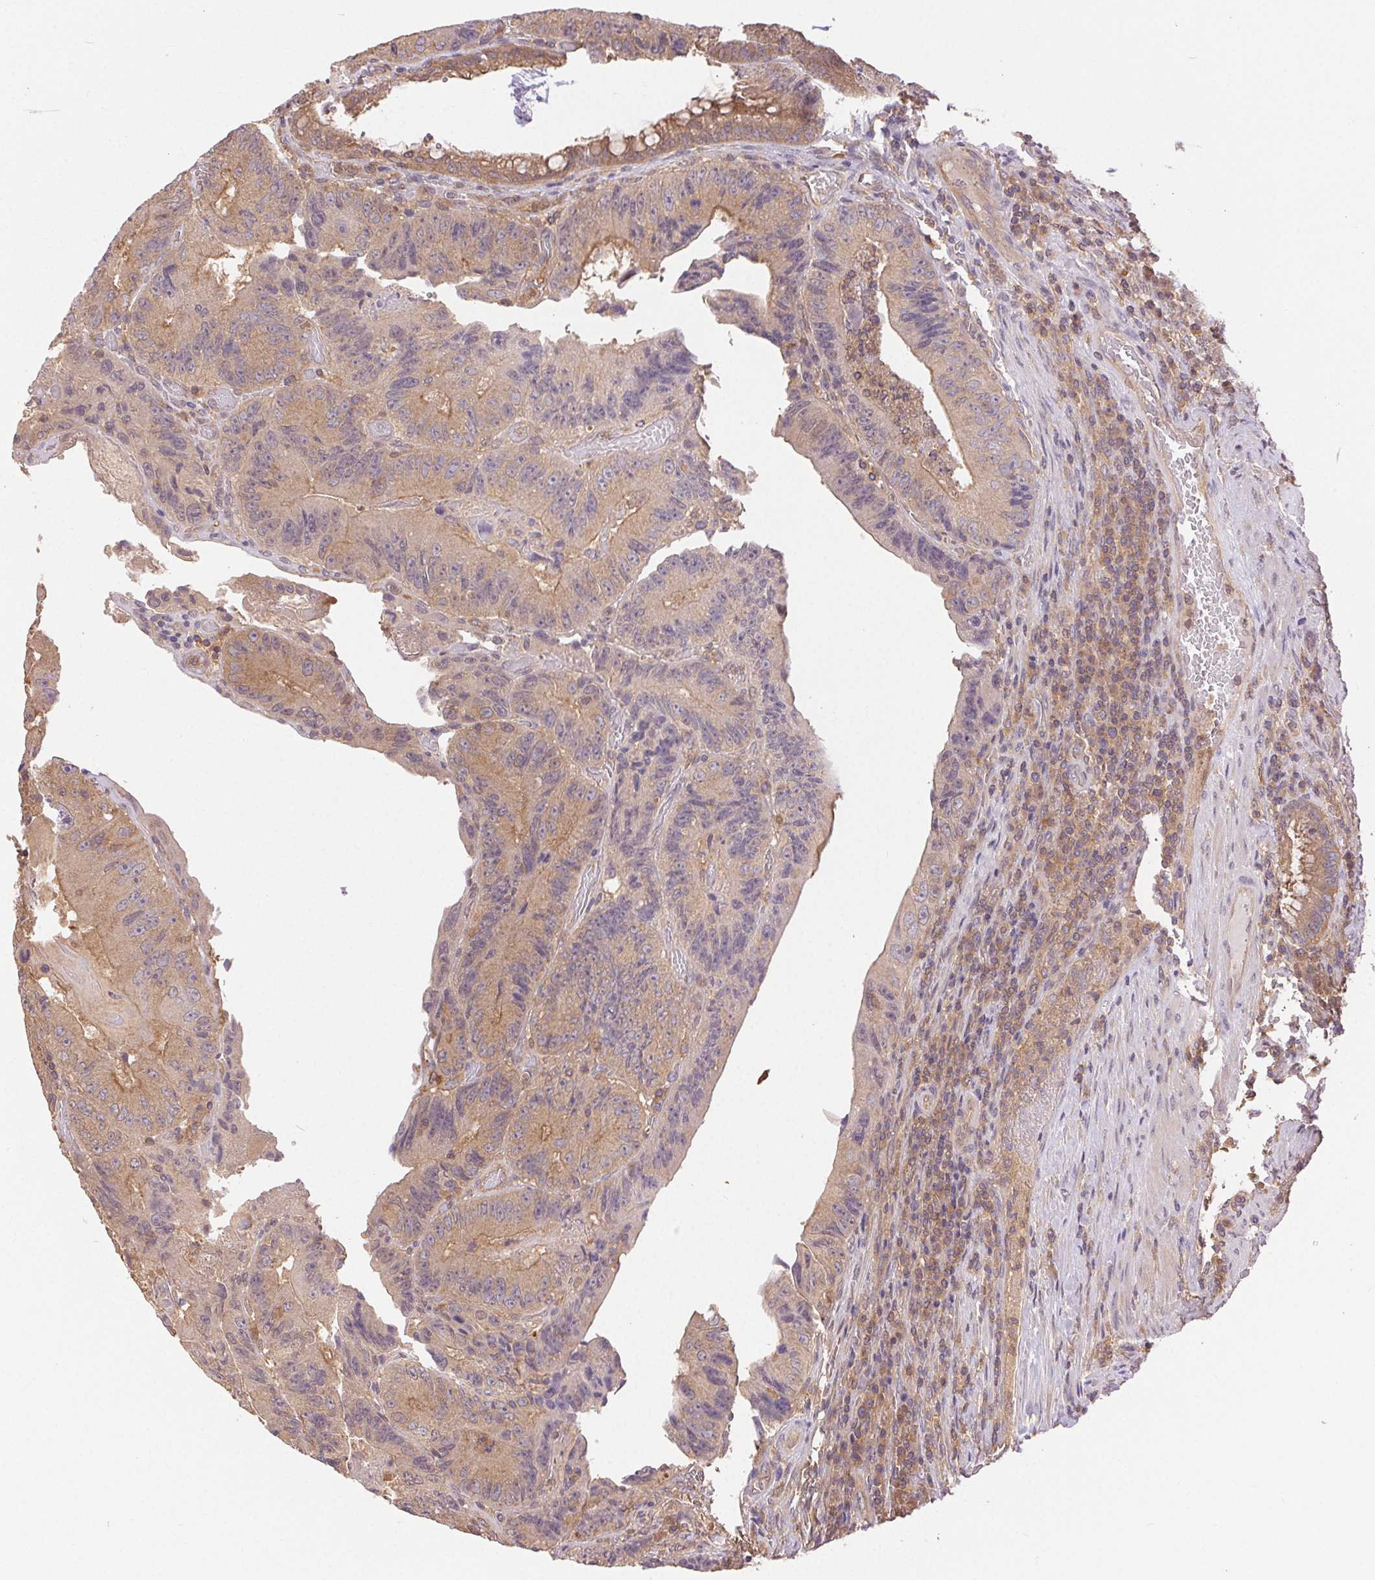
{"staining": {"intensity": "weak", "quantity": "25%-75%", "location": "cytoplasmic/membranous"}, "tissue": "colorectal cancer", "cell_type": "Tumor cells", "image_type": "cancer", "snomed": [{"axis": "morphology", "description": "Adenocarcinoma, NOS"}, {"axis": "topography", "description": "Colon"}], "caption": "DAB (3,3'-diaminobenzidine) immunohistochemical staining of human colorectal cancer exhibits weak cytoplasmic/membranous protein expression in about 25%-75% of tumor cells.", "gene": "GDI2", "patient": {"sex": "female", "age": 86}}